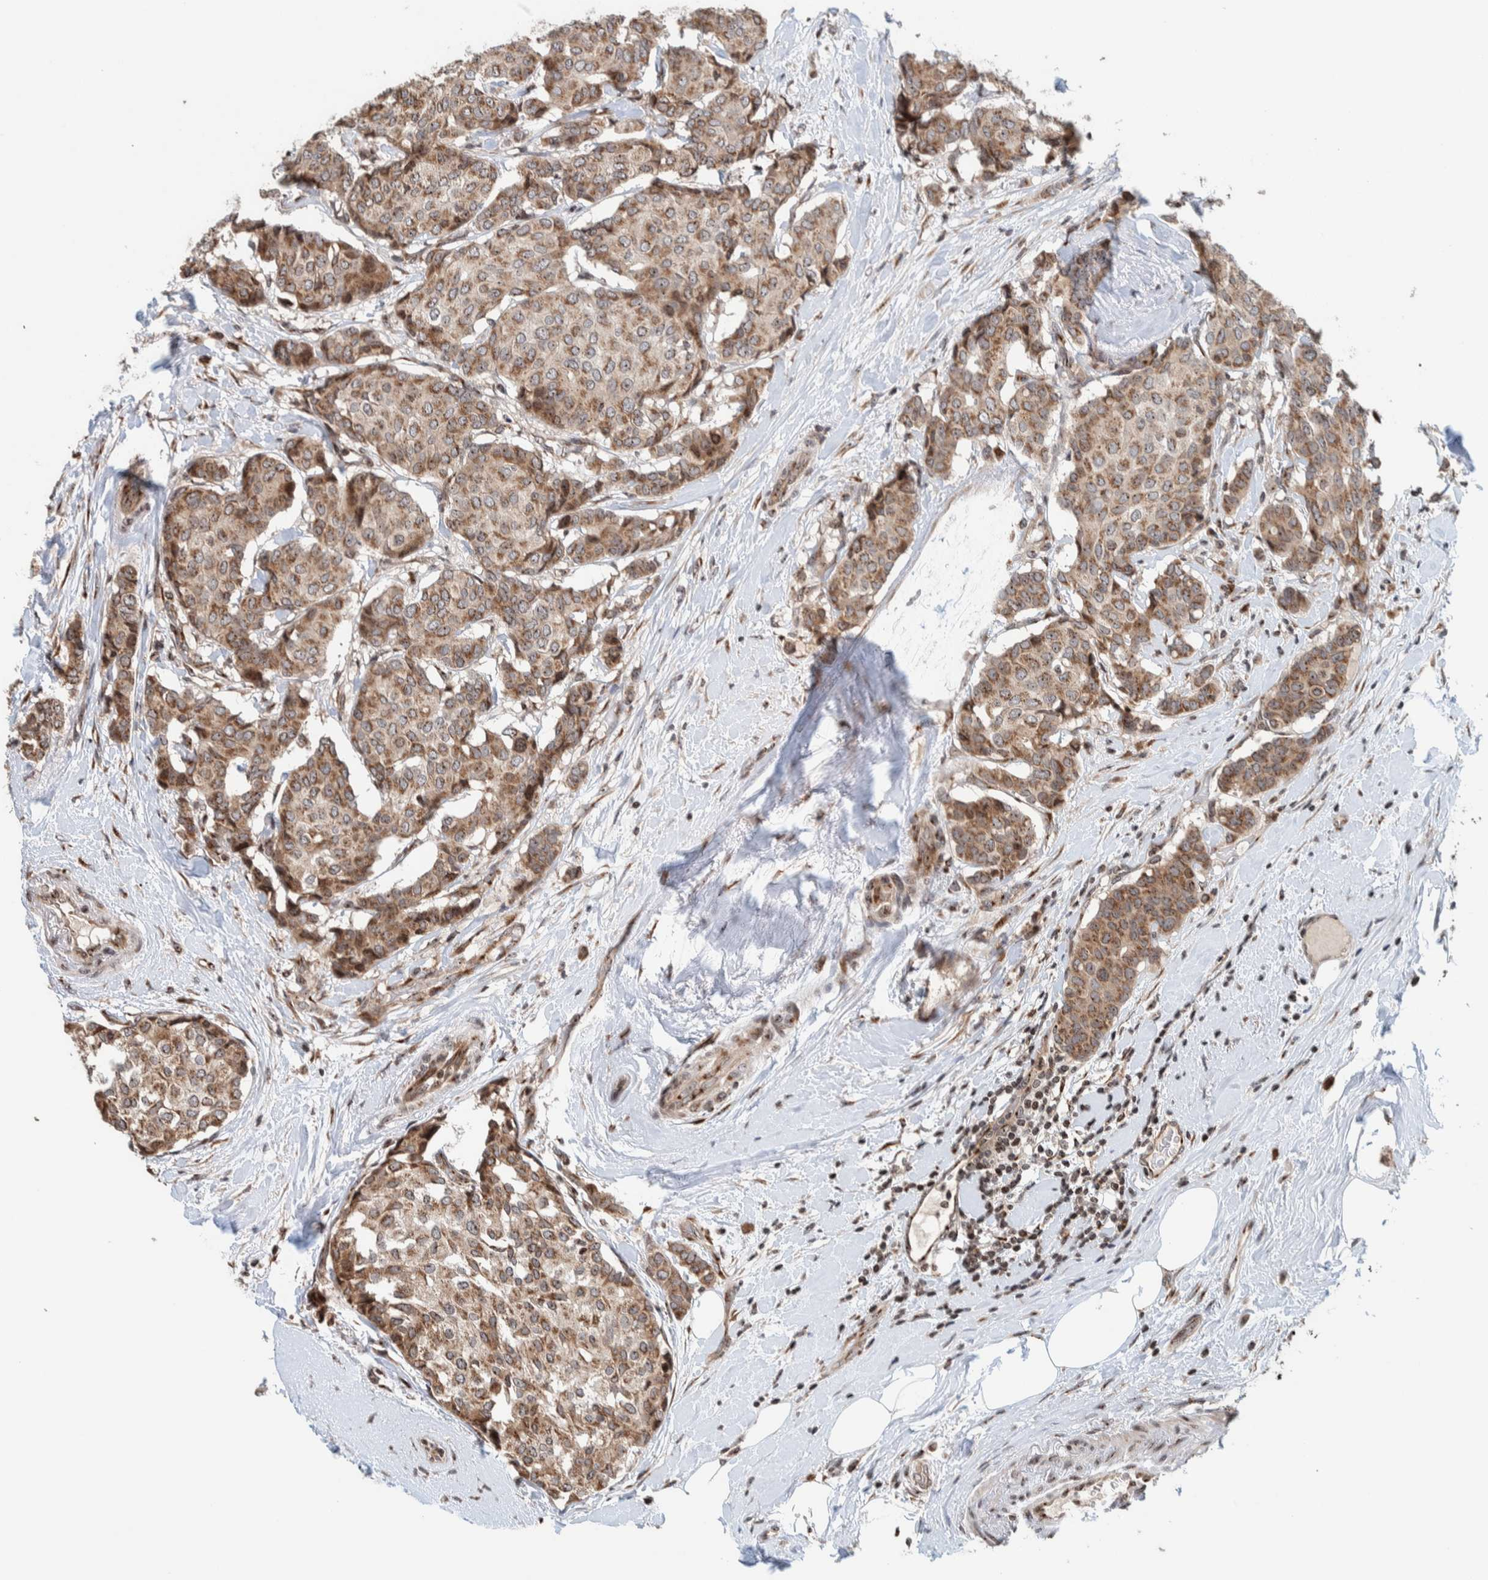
{"staining": {"intensity": "moderate", "quantity": ">75%", "location": "cytoplasmic/membranous"}, "tissue": "breast cancer", "cell_type": "Tumor cells", "image_type": "cancer", "snomed": [{"axis": "morphology", "description": "Duct carcinoma"}, {"axis": "topography", "description": "Breast"}], "caption": "An image of human breast cancer stained for a protein displays moderate cytoplasmic/membranous brown staining in tumor cells.", "gene": "CCDC182", "patient": {"sex": "female", "age": 75}}